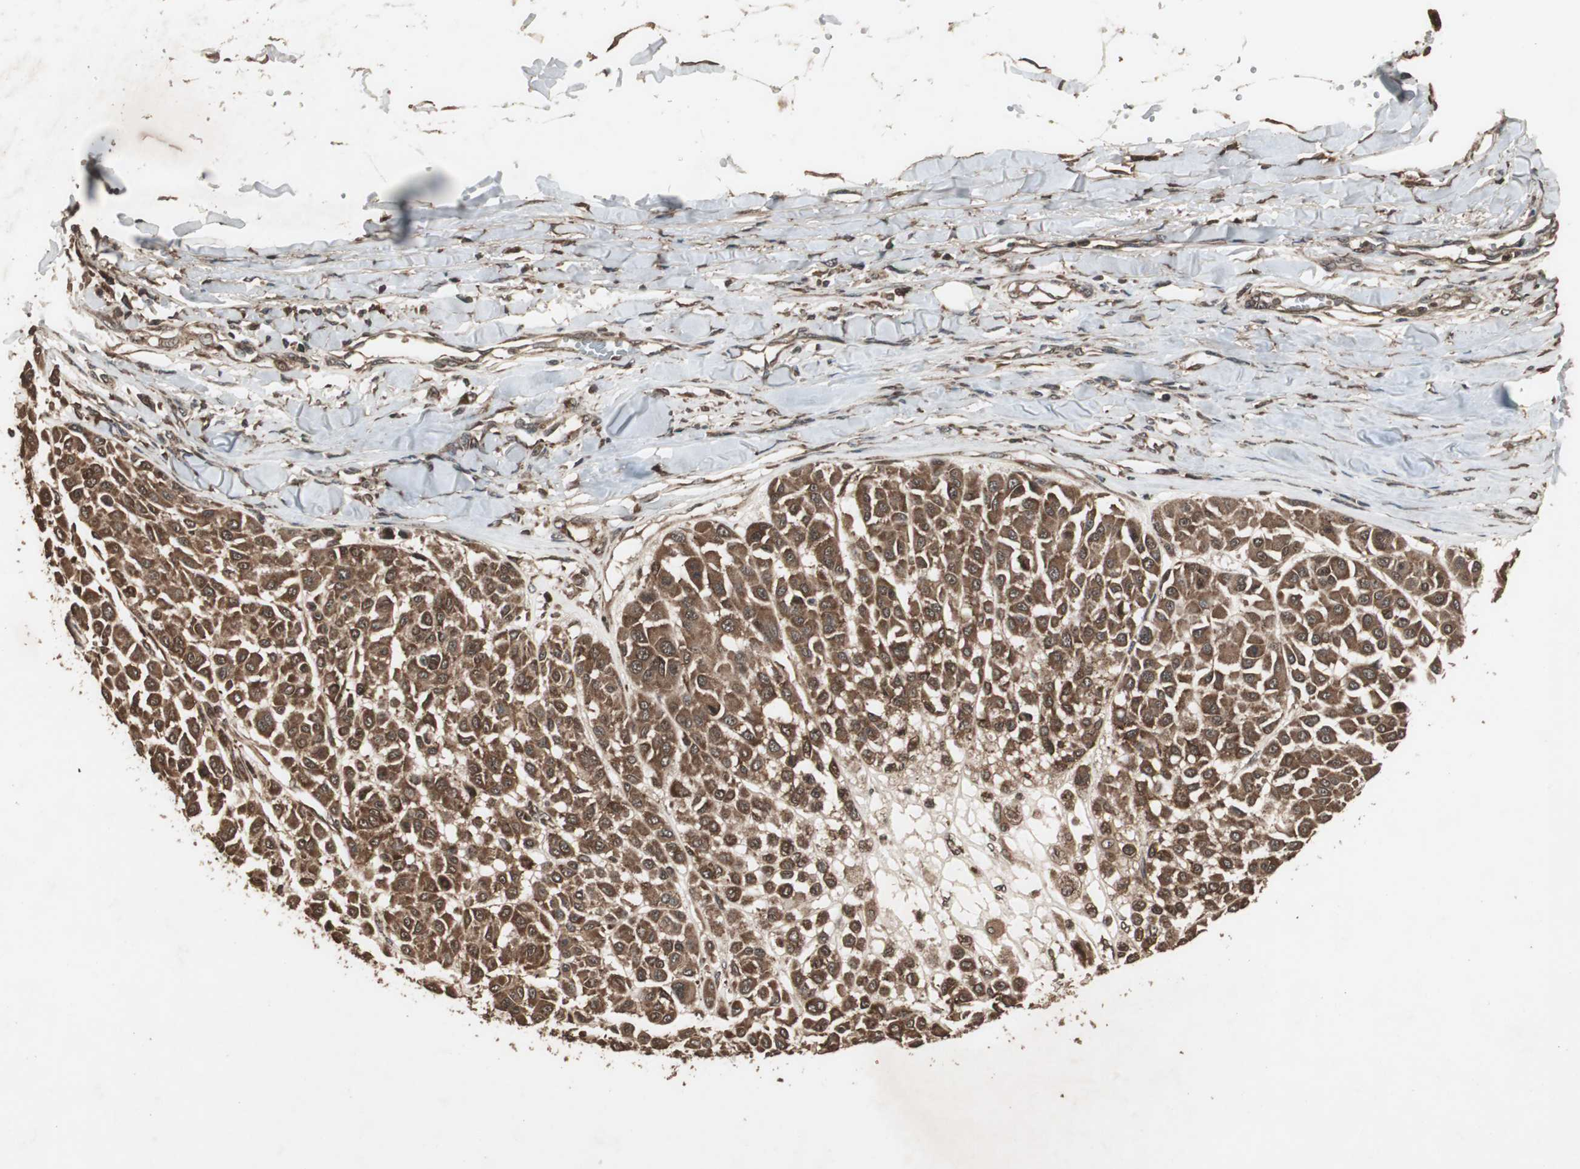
{"staining": {"intensity": "strong", "quantity": ">75%", "location": "cytoplasmic/membranous"}, "tissue": "melanoma", "cell_type": "Tumor cells", "image_type": "cancer", "snomed": [{"axis": "morphology", "description": "Malignant melanoma, Metastatic site"}, {"axis": "topography", "description": "Soft tissue"}], "caption": "Melanoma was stained to show a protein in brown. There is high levels of strong cytoplasmic/membranous expression in approximately >75% of tumor cells. (brown staining indicates protein expression, while blue staining denotes nuclei).", "gene": "LAMTOR5", "patient": {"sex": "male", "age": 41}}